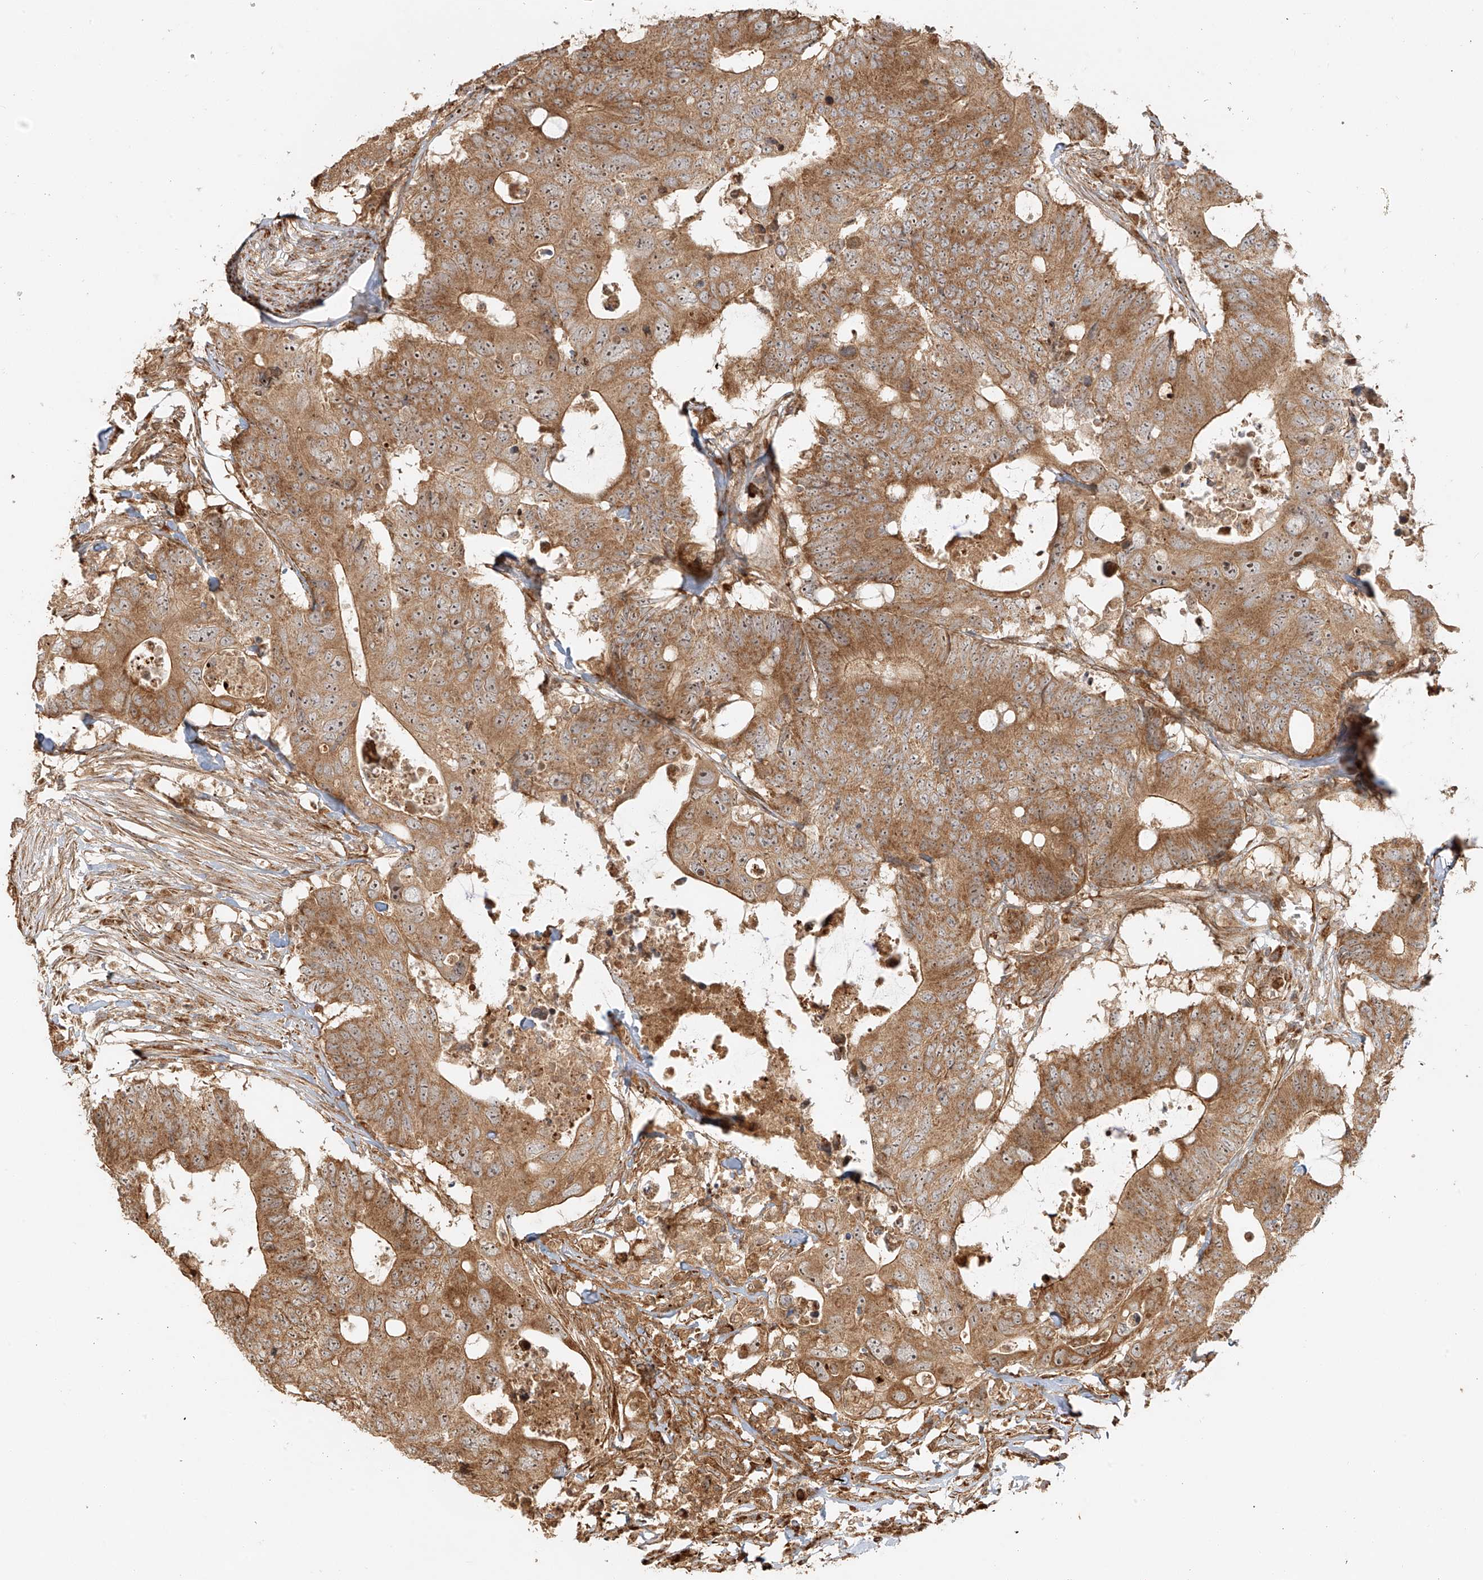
{"staining": {"intensity": "moderate", "quantity": ">75%", "location": "cytoplasmic/membranous"}, "tissue": "colorectal cancer", "cell_type": "Tumor cells", "image_type": "cancer", "snomed": [{"axis": "morphology", "description": "Adenocarcinoma, NOS"}, {"axis": "topography", "description": "Colon"}], "caption": "This image demonstrates immunohistochemistry (IHC) staining of human colorectal adenocarcinoma, with medium moderate cytoplasmic/membranous expression in approximately >75% of tumor cells.", "gene": "MIPEP", "patient": {"sex": "male", "age": 71}}